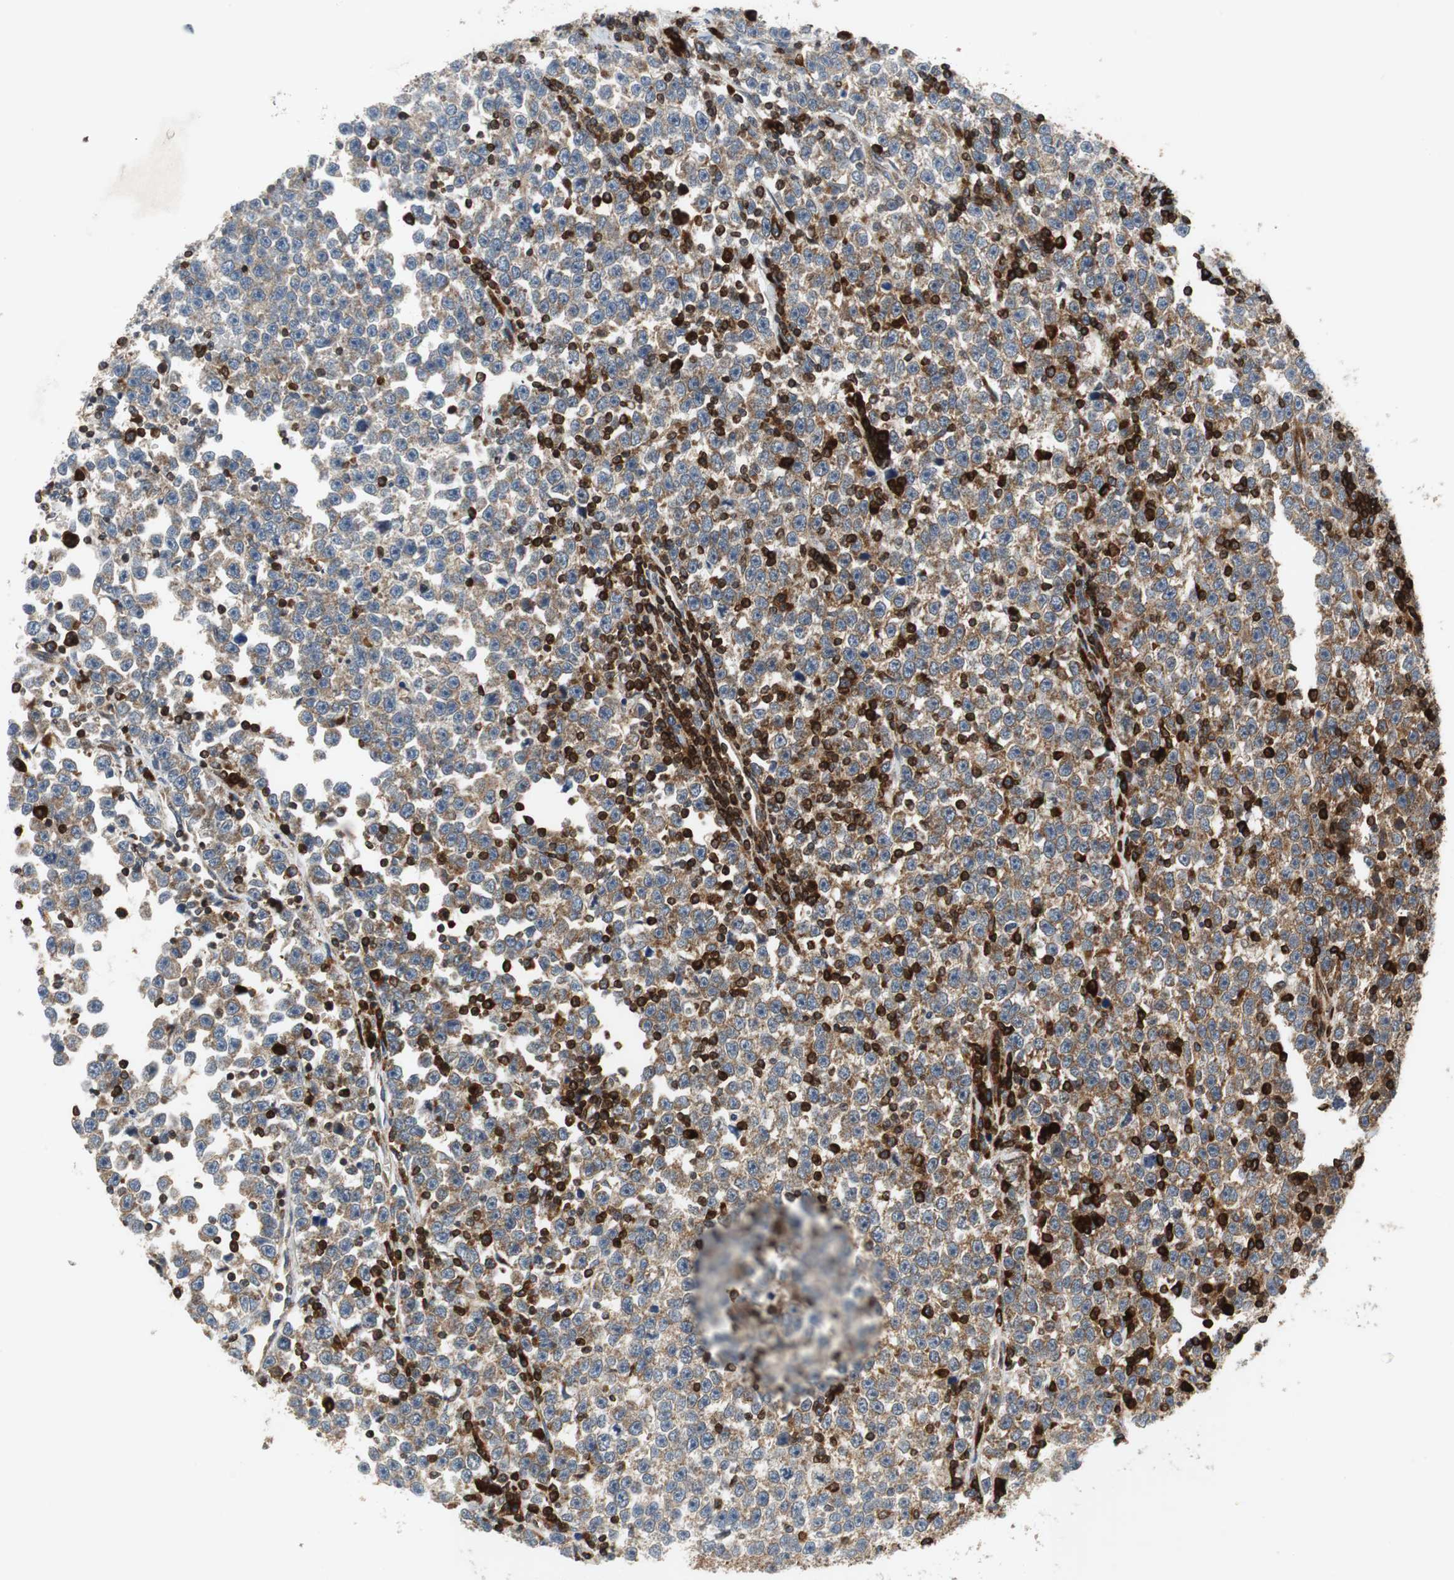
{"staining": {"intensity": "moderate", "quantity": ">75%", "location": "cytoplasmic/membranous"}, "tissue": "testis cancer", "cell_type": "Tumor cells", "image_type": "cancer", "snomed": [{"axis": "morphology", "description": "Seminoma, NOS"}, {"axis": "topography", "description": "Testis"}], "caption": "A medium amount of moderate cytoplasmic/membranous positivity is appreciated in about >75% of tumor cells in testis cancer (seminoma) tissue. The staining was performed using DAB to visualize the protein expression in brown, while the nuclei were stained in blue with hematoxylin (Magnification: 20x).", "gene": "TUBA4A", "patient": {"sex": "male", "age": 43}}